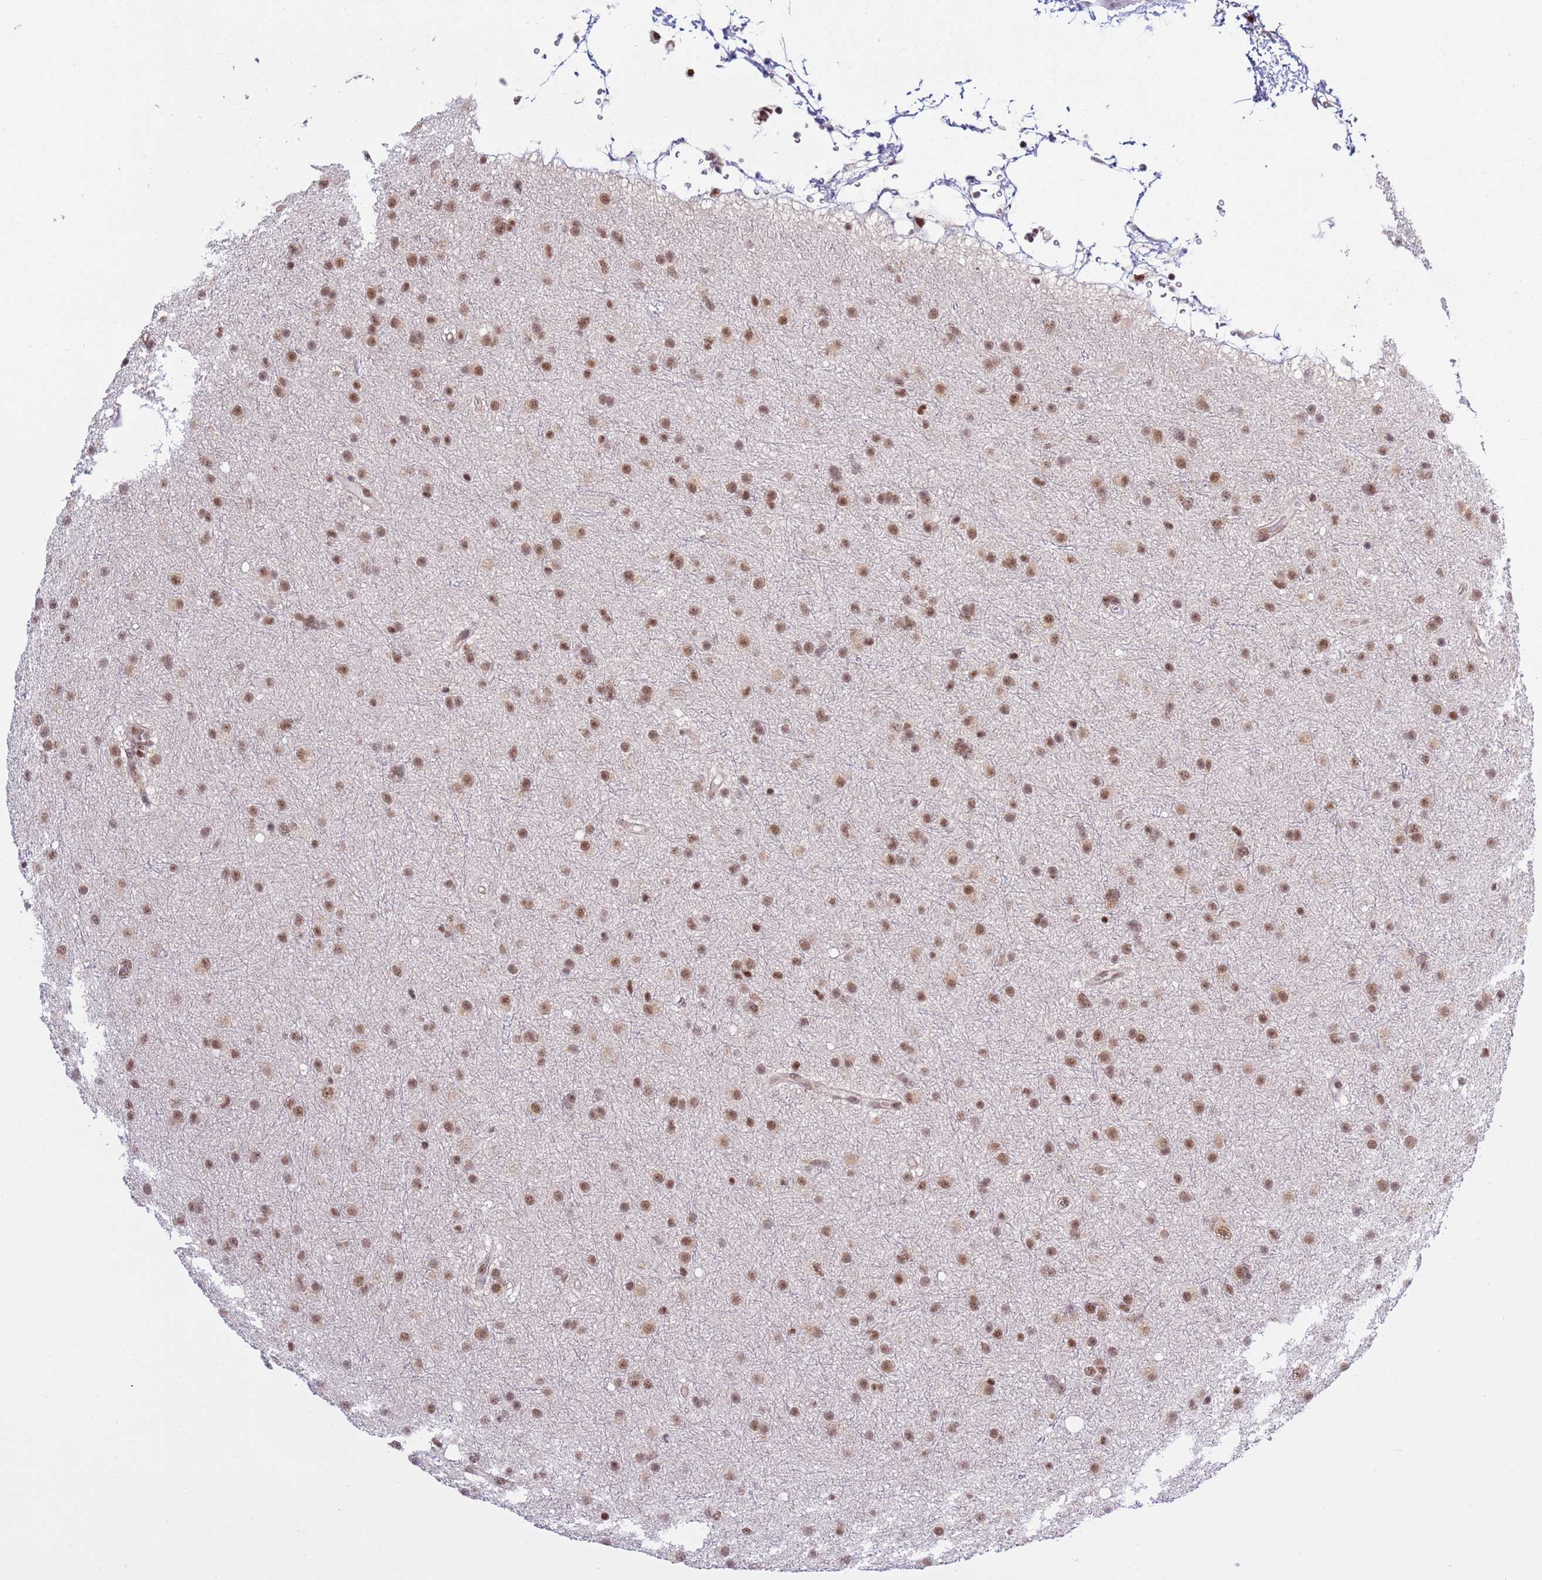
{"staining": {"intensity": "moderate", "quantity": ">75%", "location": "nuclear"}, "tissue": "glioma", "cell_type": "Tumor cells", "image_type": "cancer", "snomed": [{"axis": "morphology", "description": "Glioma, malignant, Low grade"}, {"axis": "topography", "description": "Cerebral cortex"}], "caption": "Tumor cells demonstrate medium levels of moderate nuclear staining in approximately >75% of cells in human glioma.", "gene": "PRPF6", "patient": {"sex": "female", "age": 39}}